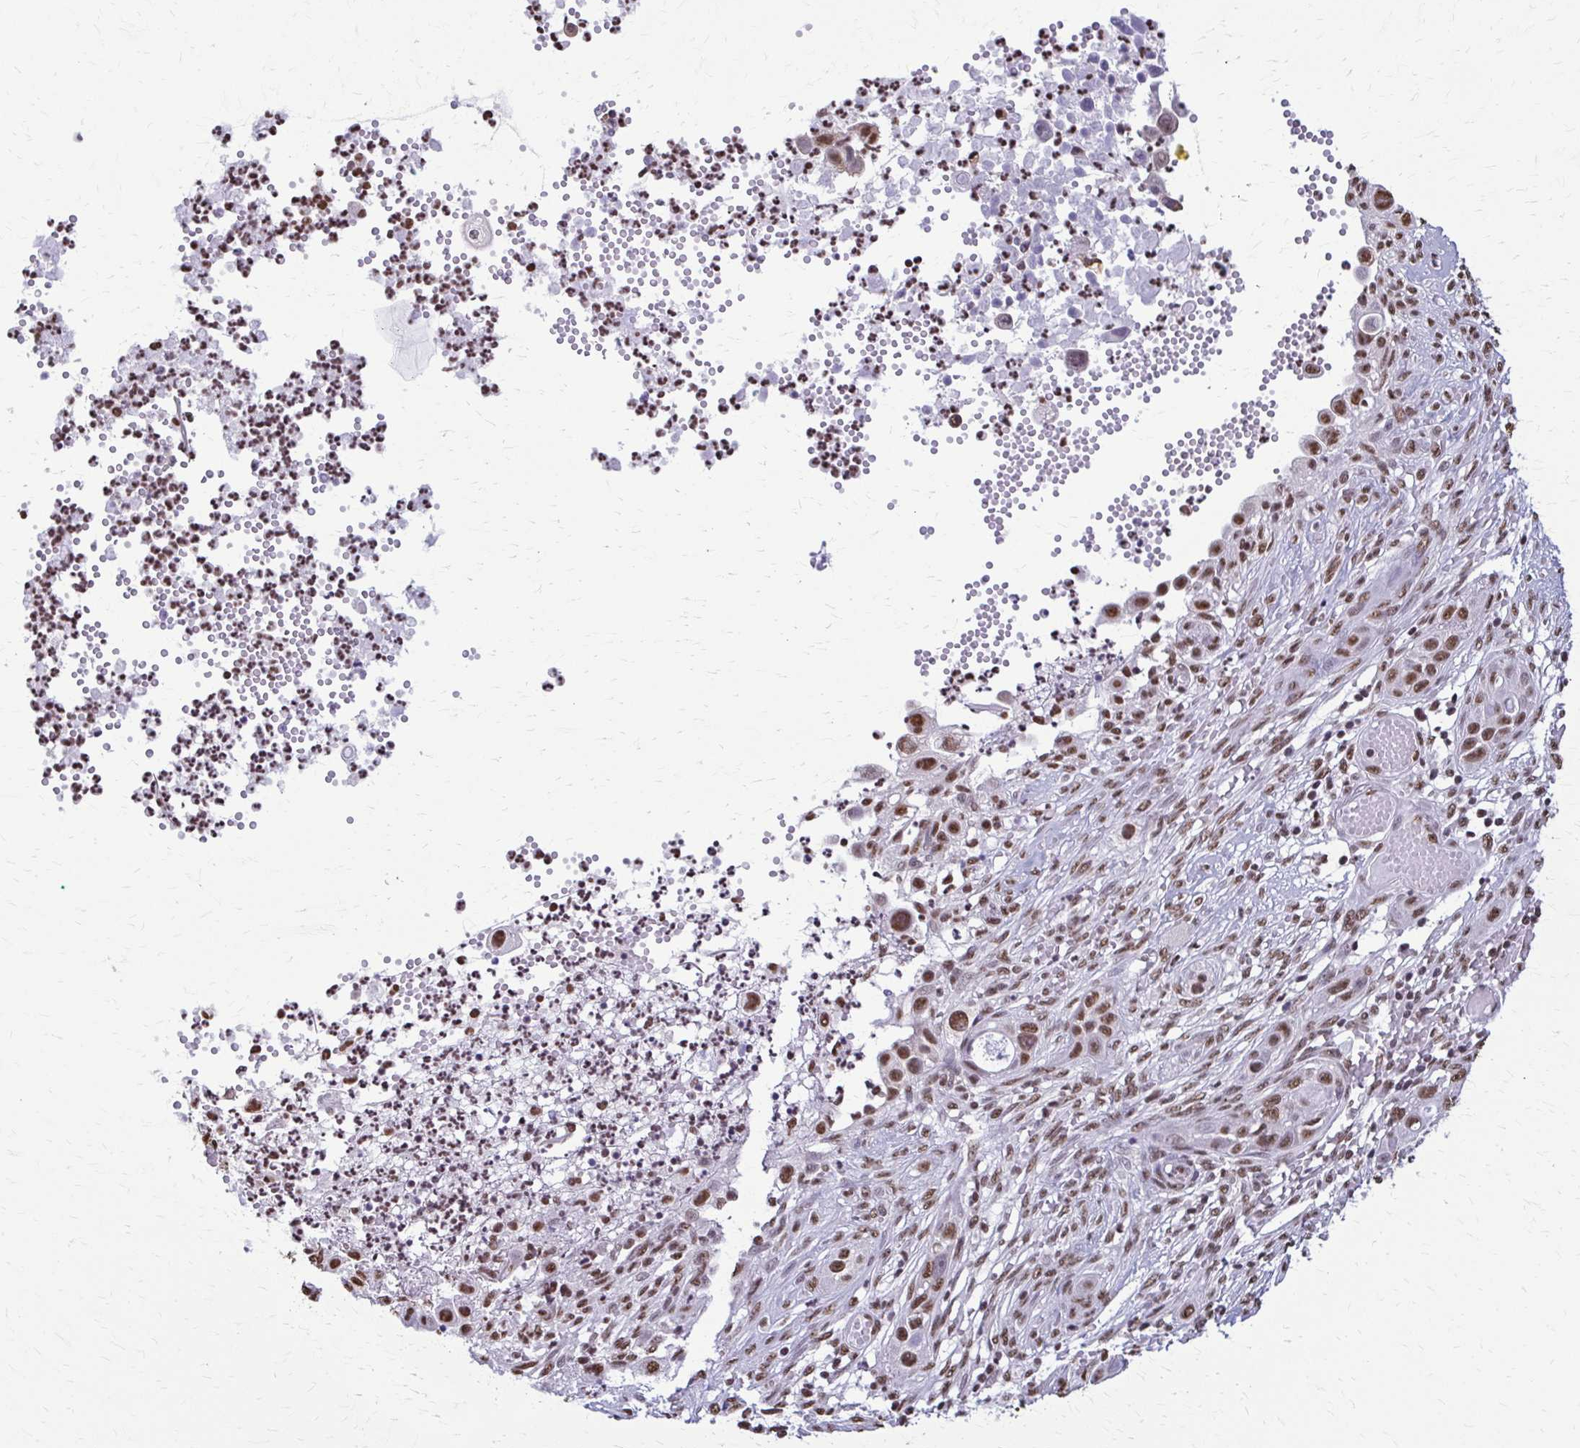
{"staining": {"intensity": "moderate", "quantity": ">75%", "location": "nuclear"}, "tissue": "skin cancer", "cell_type": "Tumor cells", "image_type": "cancer", "snomed": [{"axis": "morphology", "description": "Squamous cell carcinoma, NOS"}, {"axis": "topography", "description": "Skin"}], "caption": "Protein expression analysis of human squamous cell carcinoma (skin) reveals moderate nuclear expression in about >75% of tumor cells.", "gene": "SNRPA", "patient": {"sex": "female", "age": 69}}